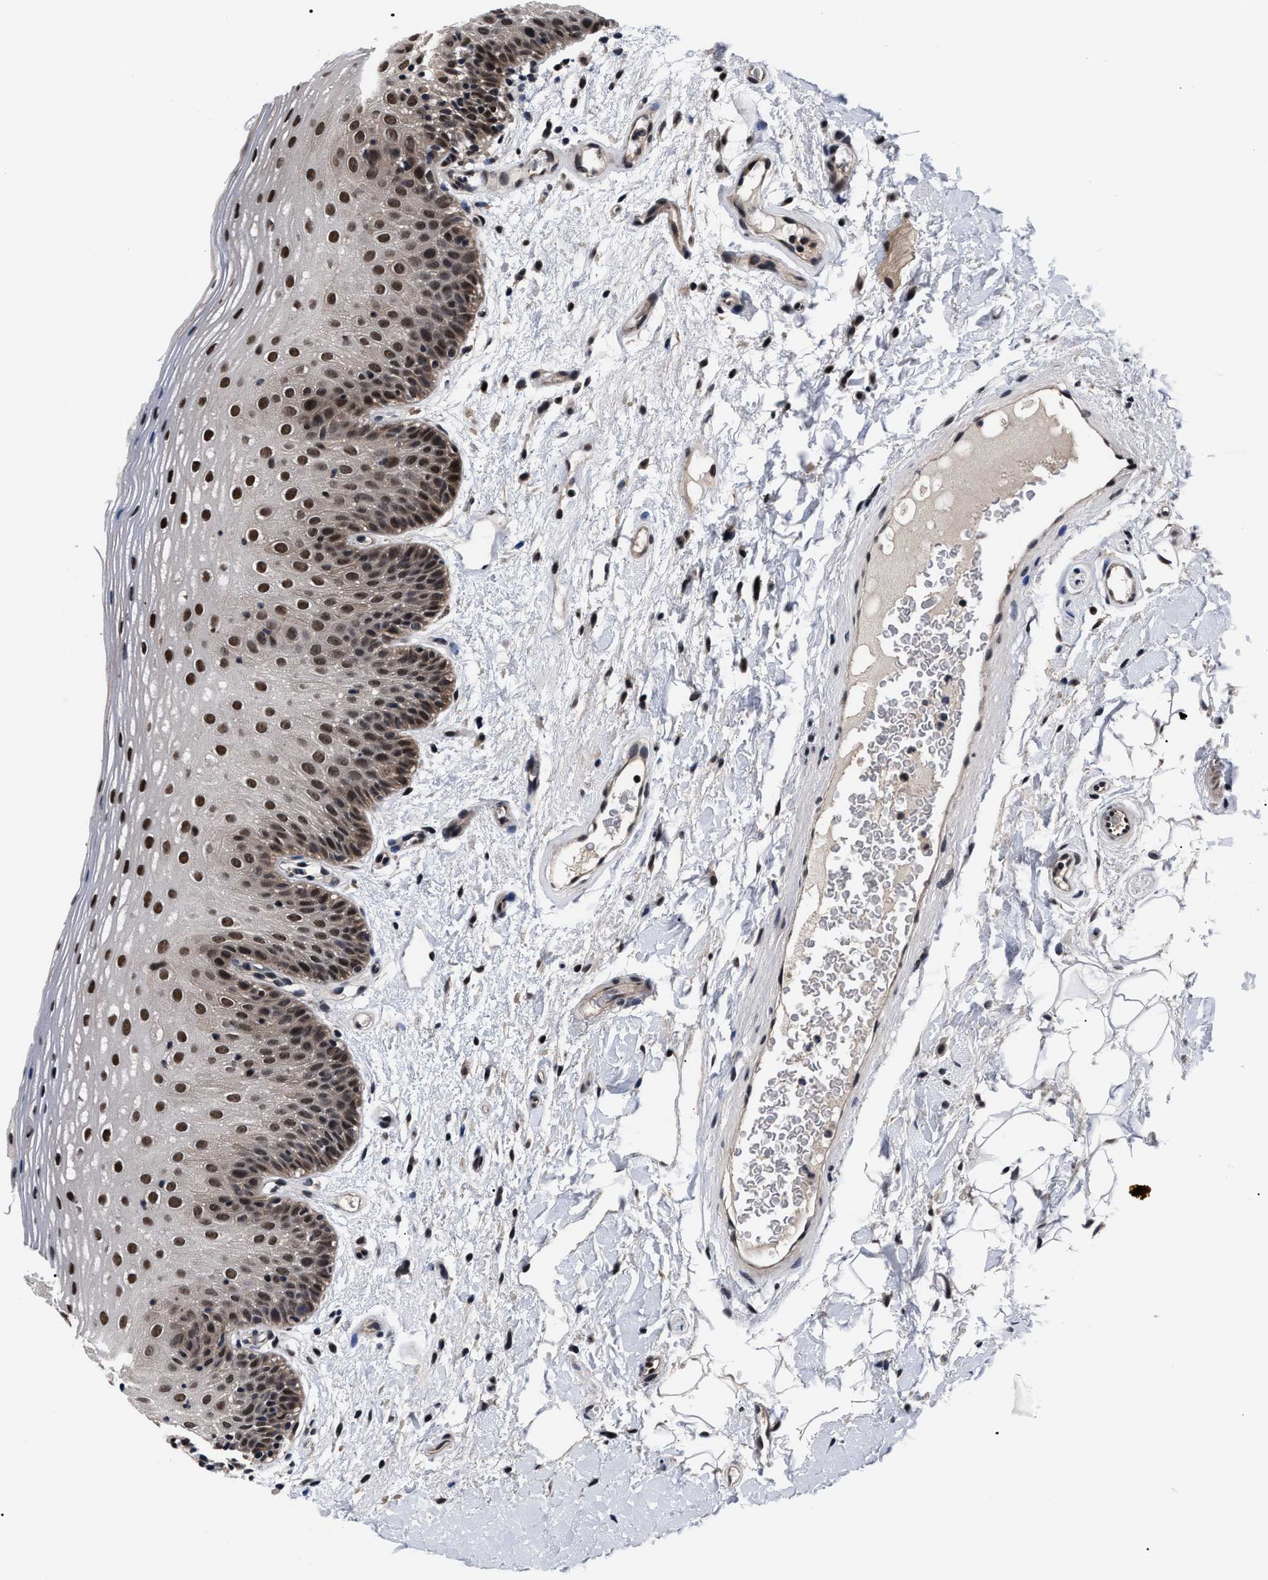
{"staining": {"intensity": "strong", "quantity": ">75%", "location": "nuclear"}, "tissue": "oral mucosa", "cell_type": "Squamous epithelial cells", "image_type": "normal", "snomed": [{"axis": "morphology", "description": "Normal tissue, NOS"}, {"axis": "morphology", "description": "Squamous cell carcinoma, NOS"}, {"axis": "topography", "description": "Skeletal muscle"}, {"axis": "topography", "description": "Oral tissue"}], "caption": "The image displays immunohistochemical staining of unremarkable oral mucosa. There is strong nuclear expression is identified in about >75% of squamous epithelial cells.", "gene": "CSNK2A1", "patient": {"sex": "male", "age": 71}}